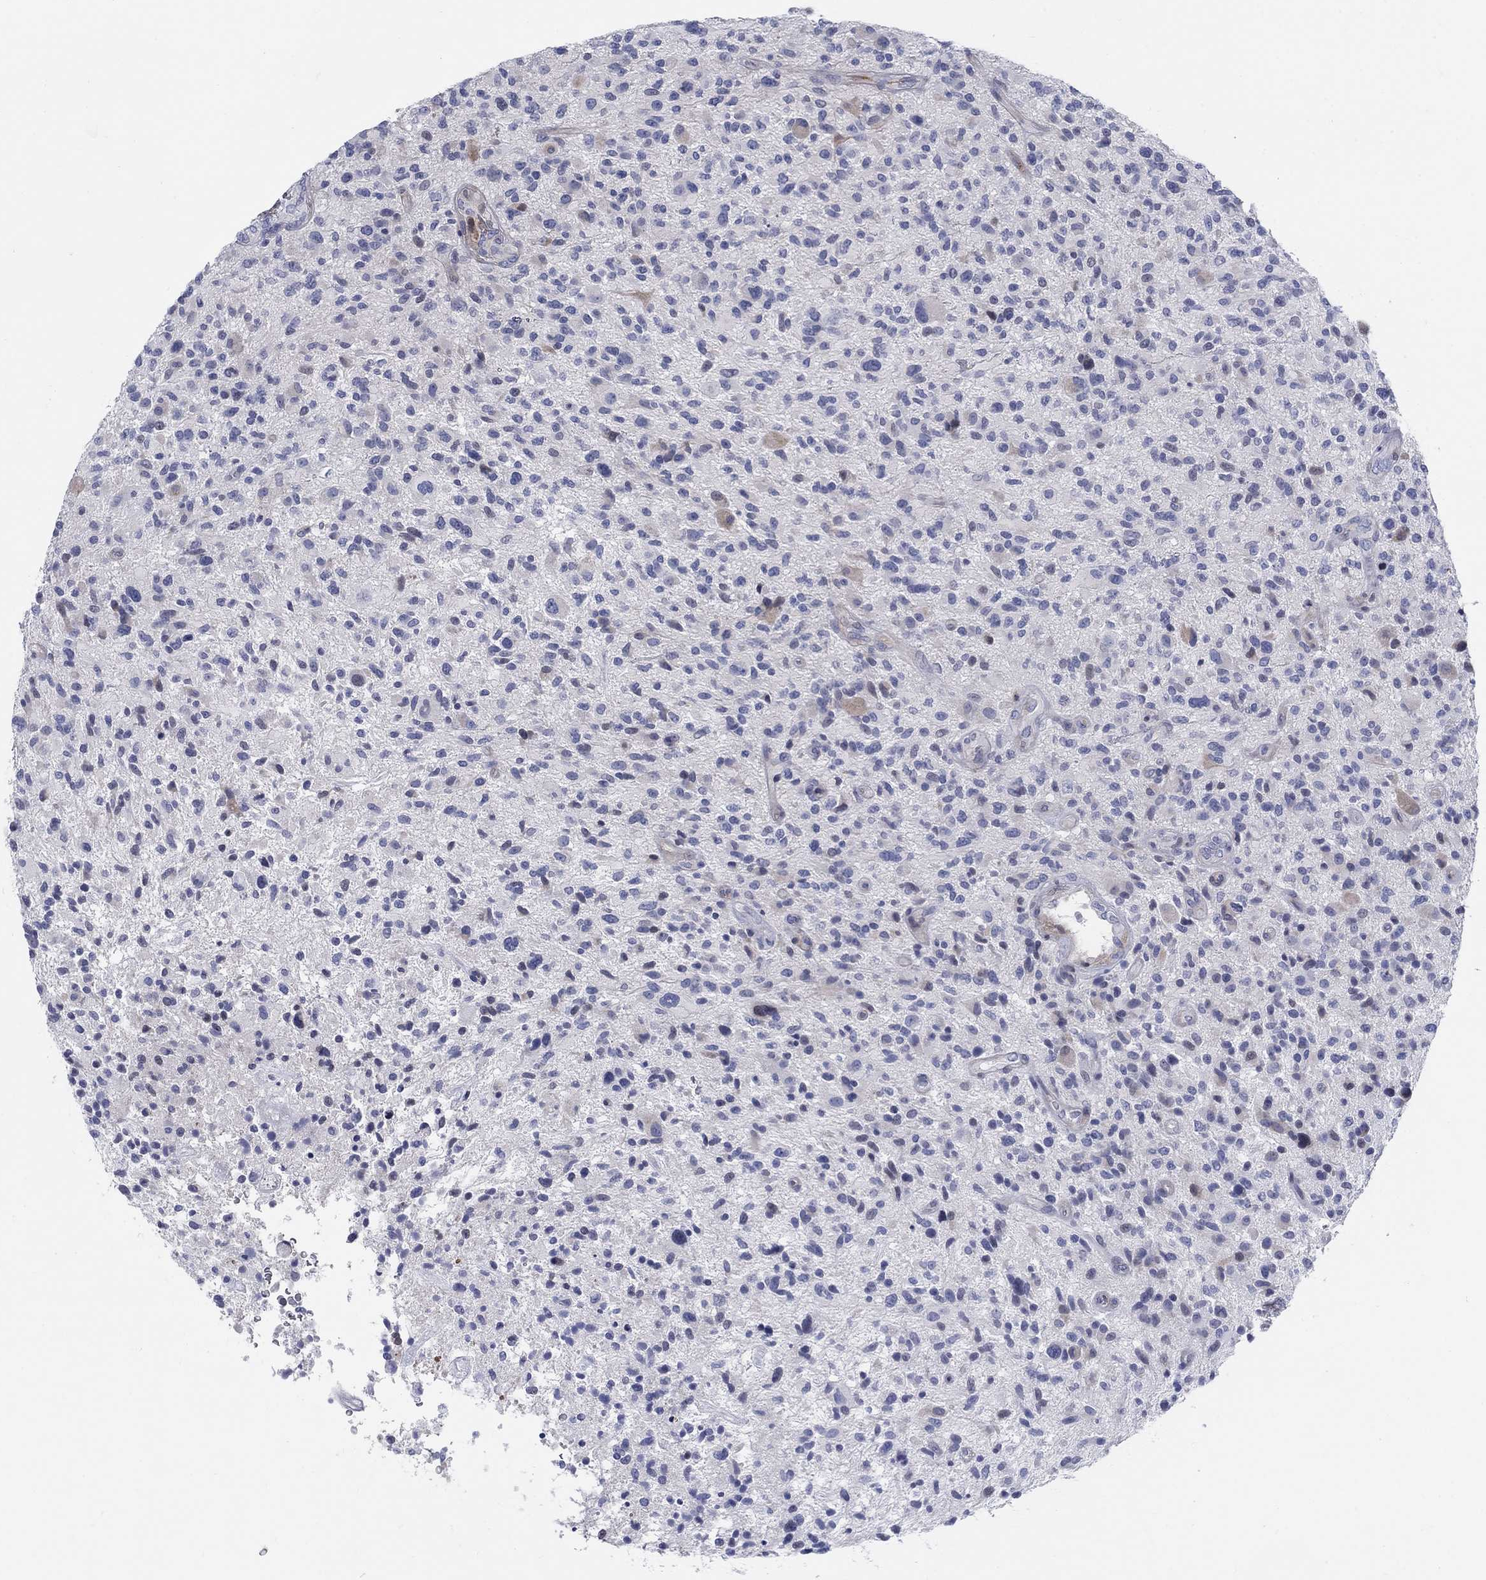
{"staining": {"intensity": "negative", "quantity": "none", "location": "none"}, "tissue": "glioma", "cell_type": "Tumor cells", "image_type": "cancer", "snomed": [{"axis": "morphology", "description": "Glioma, malignant, High grade"}, {"axis": "topography", "description": "Brain"}], "caption": "The photomicrograph reveals no significant expression in tumor cells of malignant high-grade glioma.", "gene": "HEATR4", "patient": {"sex": "male", "age": 47}}